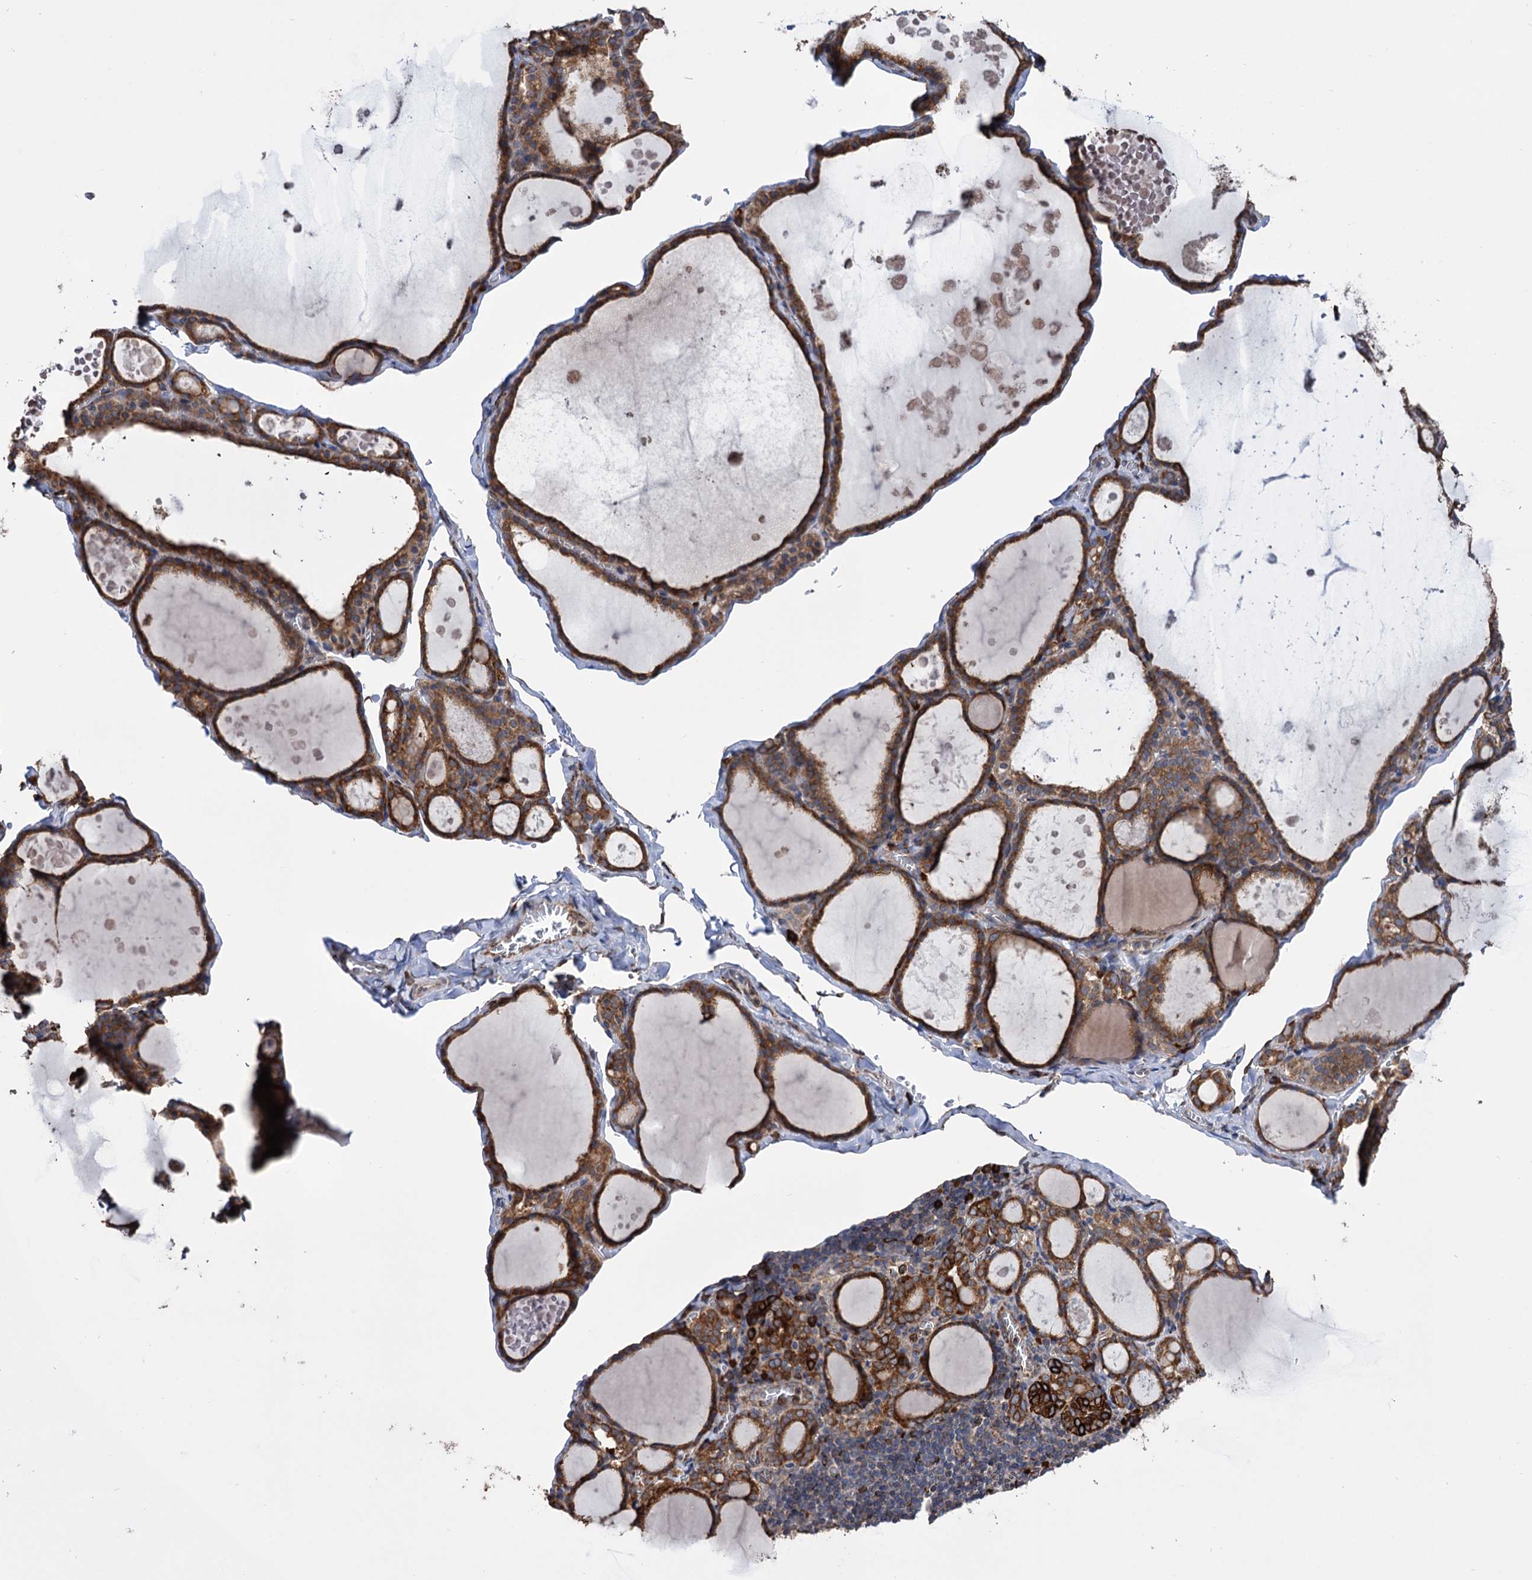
{"staining": {"intensity": "strong", "quantity": ">75%", "location": "cytoplasmic/membranous"}, "tissue": "thyroid gland", "cell_type": "Glandular cells", "image_type": "normal", "snomed": [{"axis": "morphology", "description": "Normal tissue, NOS"}, {"axis": "topography", "description": "Thyroid gland"}], "caption": "A micrograph of thyroid gland stained for a protein displays strong cytoplasmic/membranous brown staining in glandular cells. (DAB = brown stain, brightfield microscopy at high magnification).", "gene": "CDAN1", "patient": {"sex": "male", "age": 56}}